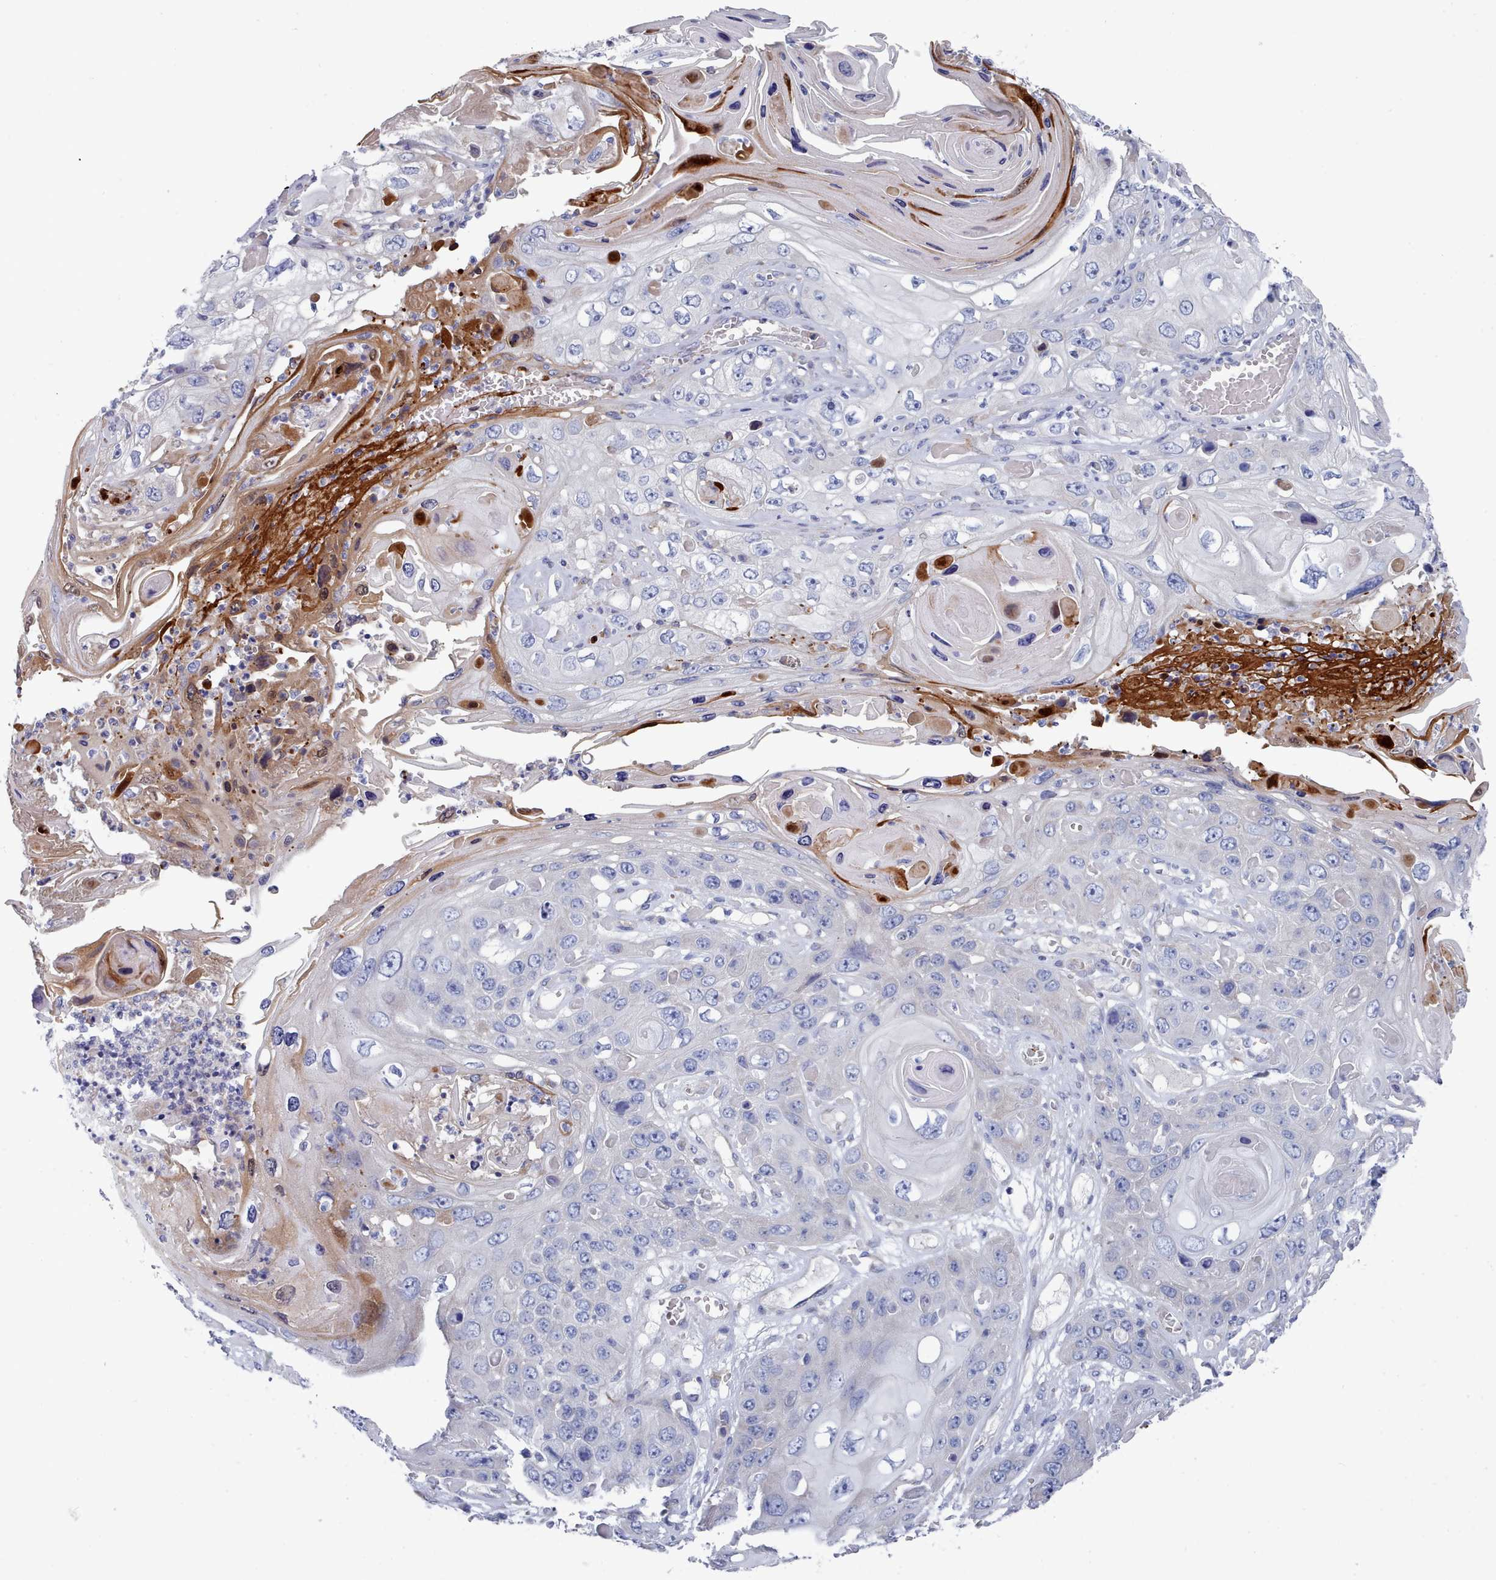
{"staining": {"intensity": "negative", "quantity": "none", "location": "none"}, "tissue": "skin cancer", "cell_type": "Tumor cells", "image_type": "cancer", "snomed": [{"axis": "morphology", "description": "Squamous cell carcinoma, NOS"}, {"axis": "topography", "description": "Skin"}], "caption": "This is an immunohistochemistry (IHC) photomicrograph of human squamous cell carcinoma (skin). There is no staining in tumor cells.", "gene": "PDE4C", "patient": {"sex": "male", "age": 55}}